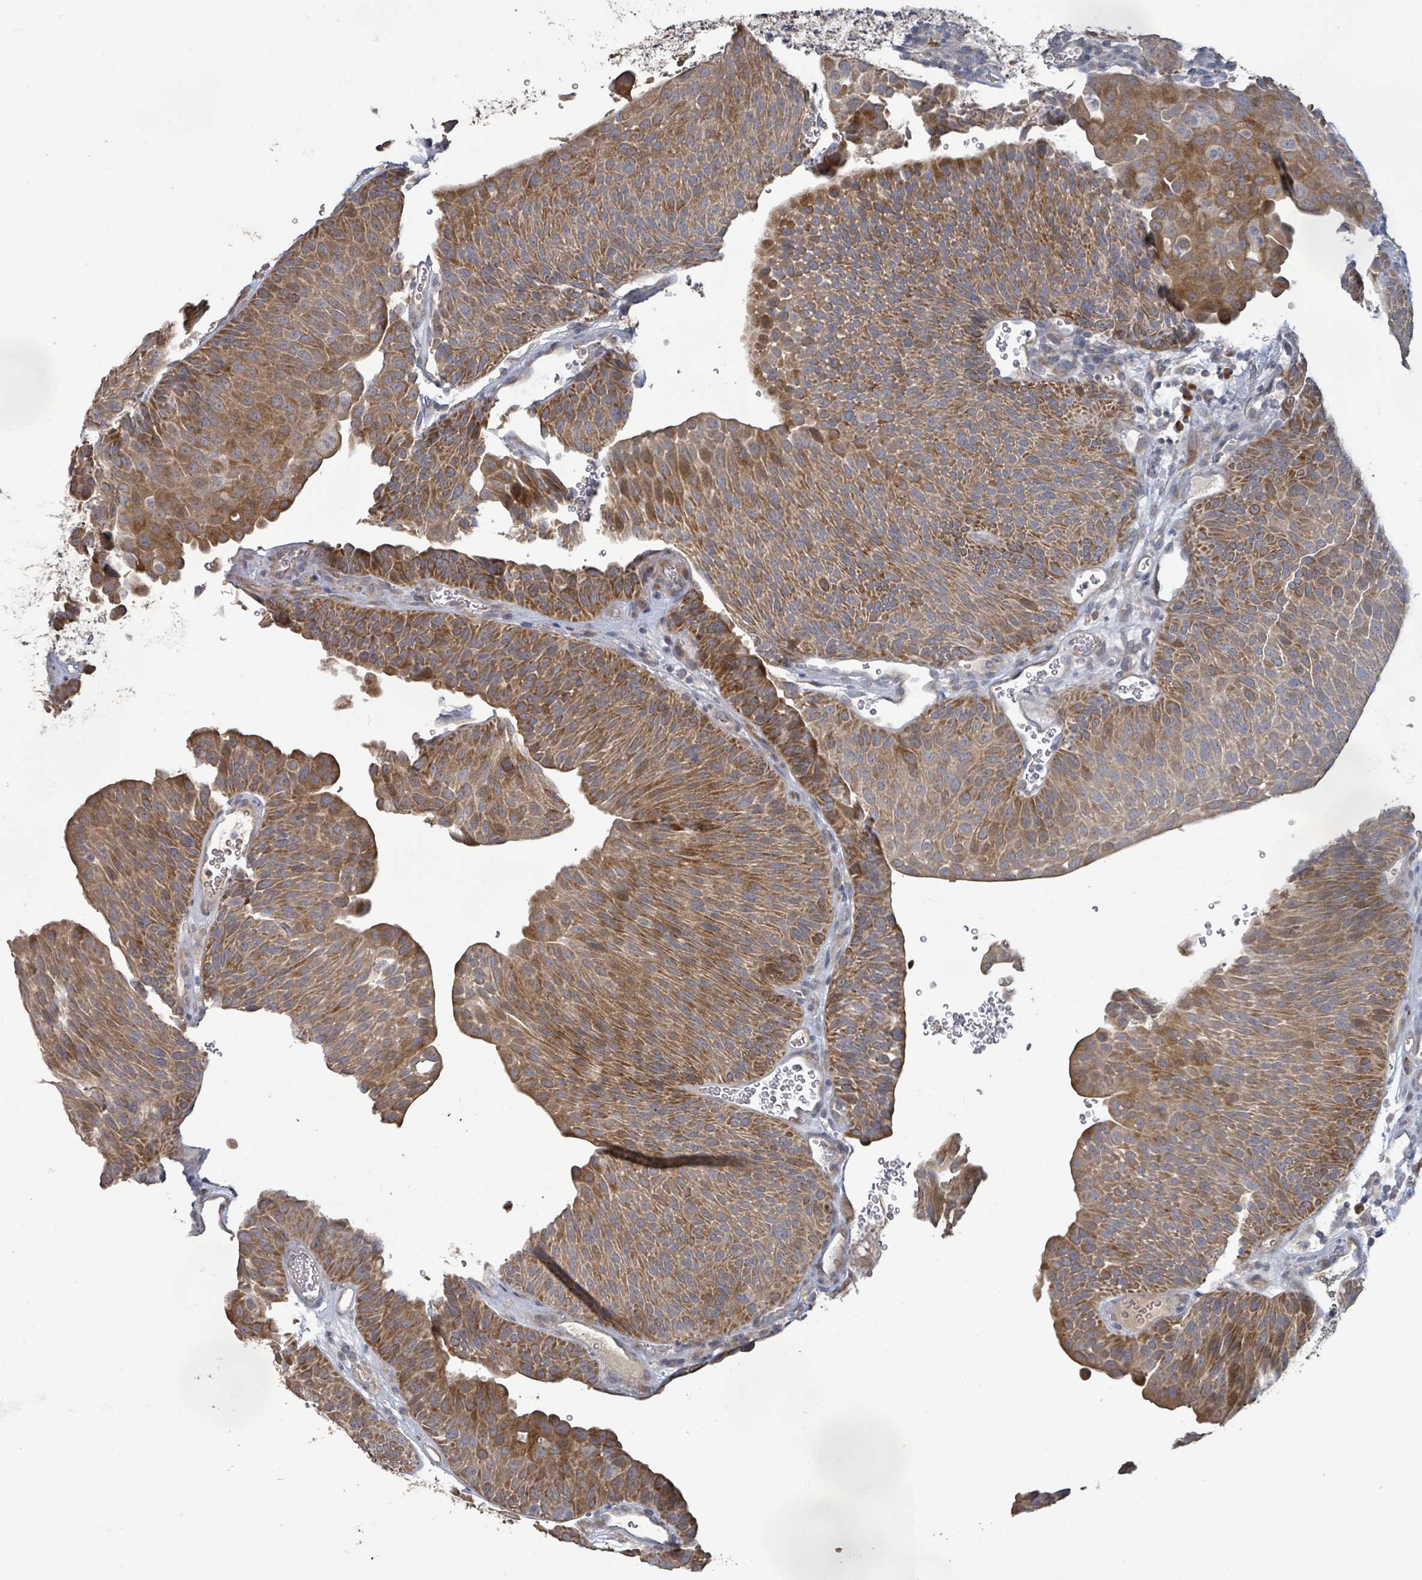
{"staining": {"intensity": "moderate", "quantity": "25%-75%", "location": "cytoplasmic/membranous"}, "tissue": "urothelial cancer", "cell_type": "Tumor cells", "image_type": "cancer", "snomed": [{"axis": "morphology", "description": "Urothelial carcinoma, NOS"}, {"axis": "topography", "description": "Urinary bladder"}], "caption": "Immunohistochemical staining of human urothelial cancer reveals moderate cytoplasmic/membranous protein positivity in approximately 25%-75% of tumor cells. The protein is shown in brown color, while the nuclei are stained blue.", "gene": "KCNS2", "patient": {"sex": "male", "age": 67}}